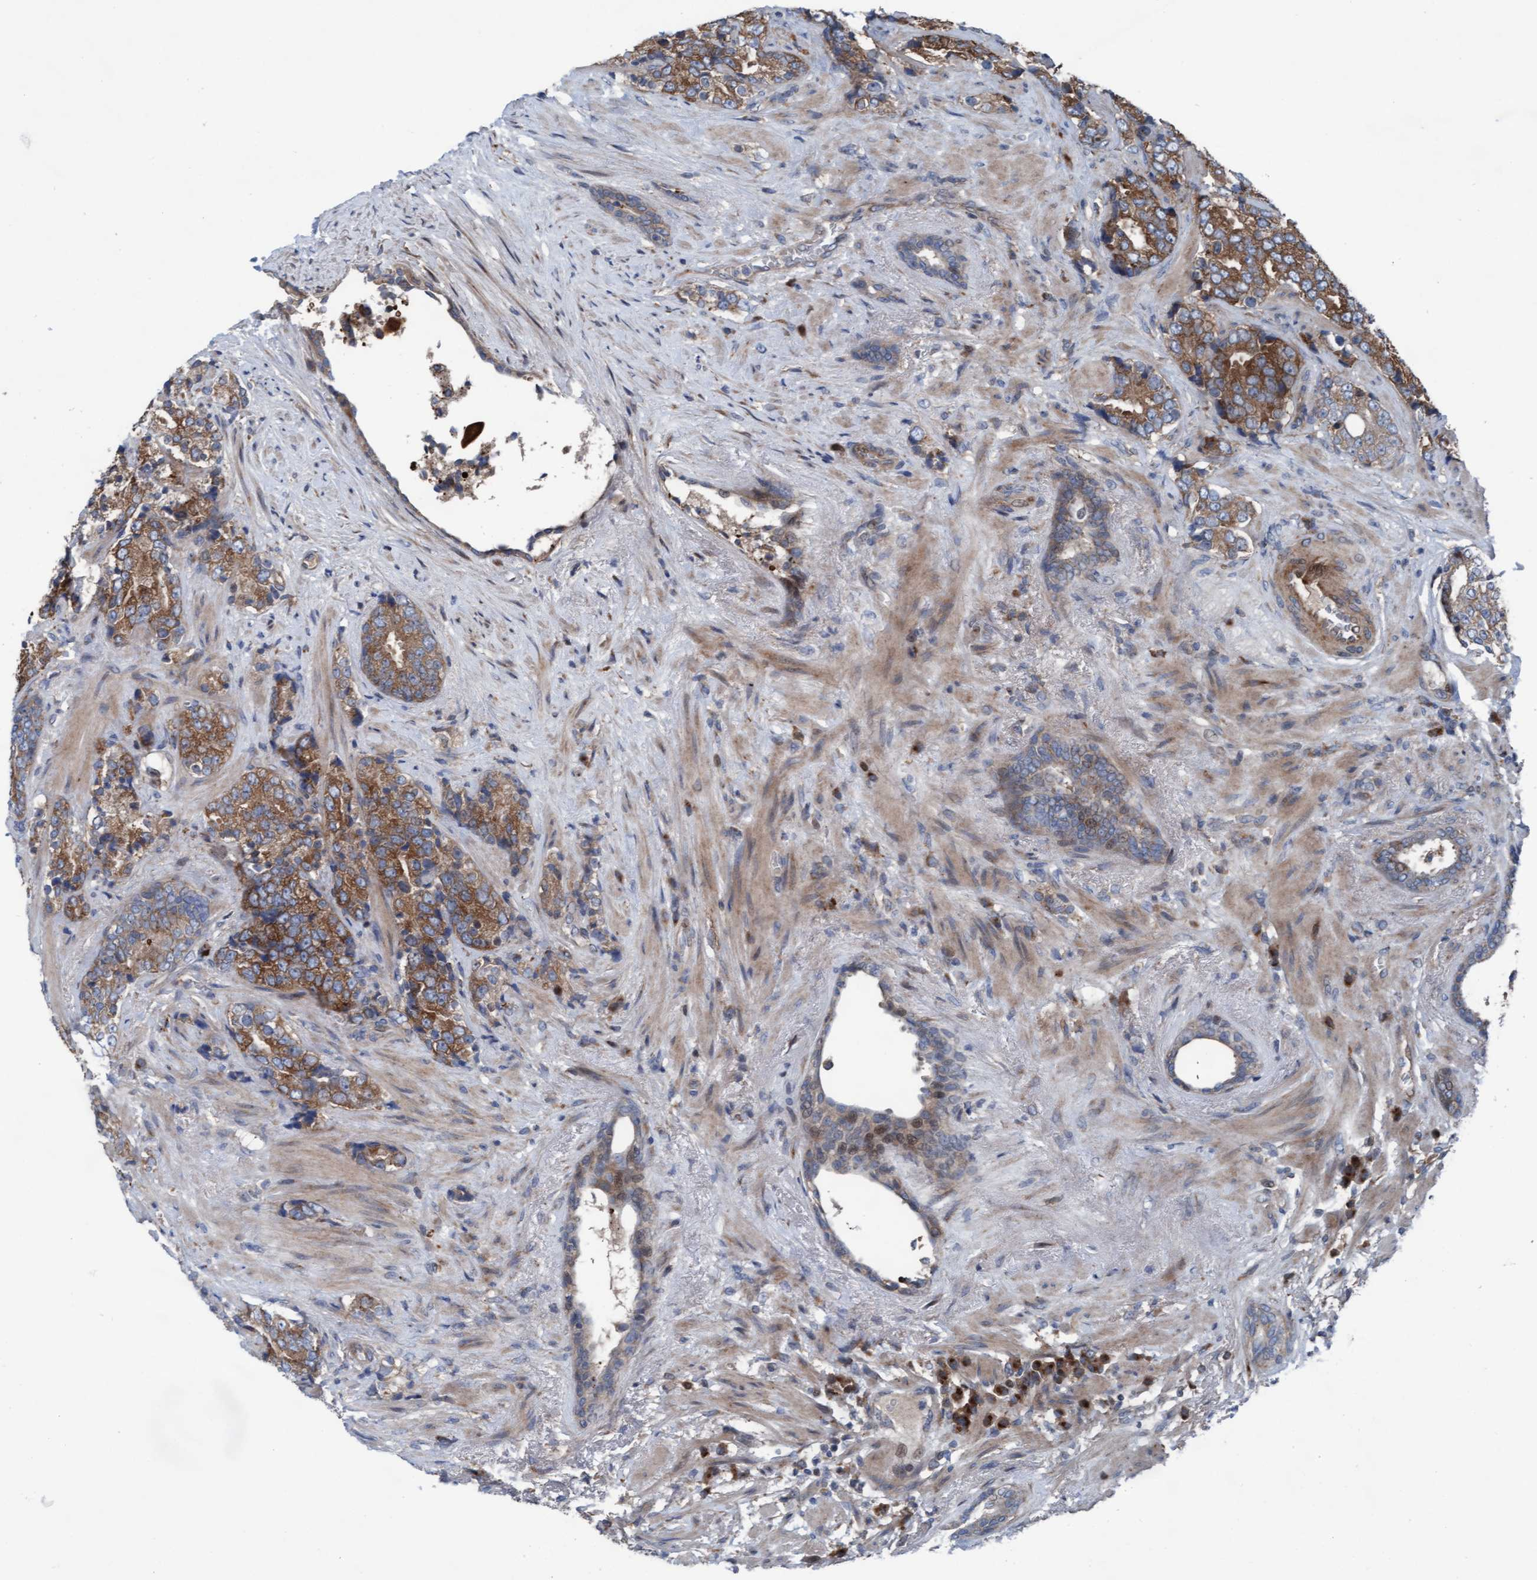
{"staining": {"intensity": "moderate", "quantity": ">75%", "location": "cytoplasmic/membranous"}, "tissue": "prostate cancer", "cell_type": "Tumor cells", "image_type": "cancer", "snomed": [{"axis": "morphology", "description": "Adenocarcinoma, High grade"}, {"axis": "topography", "description": "Prostate"}], "caption": "Immunohistochemical staining of human prostate cancer displays medium levels of moderate cytoplasmic/membranous positivity in approximately >75% of tumor cells.", "gene": "KLHL26", "patient": {"sex": "male", "age": 71}}